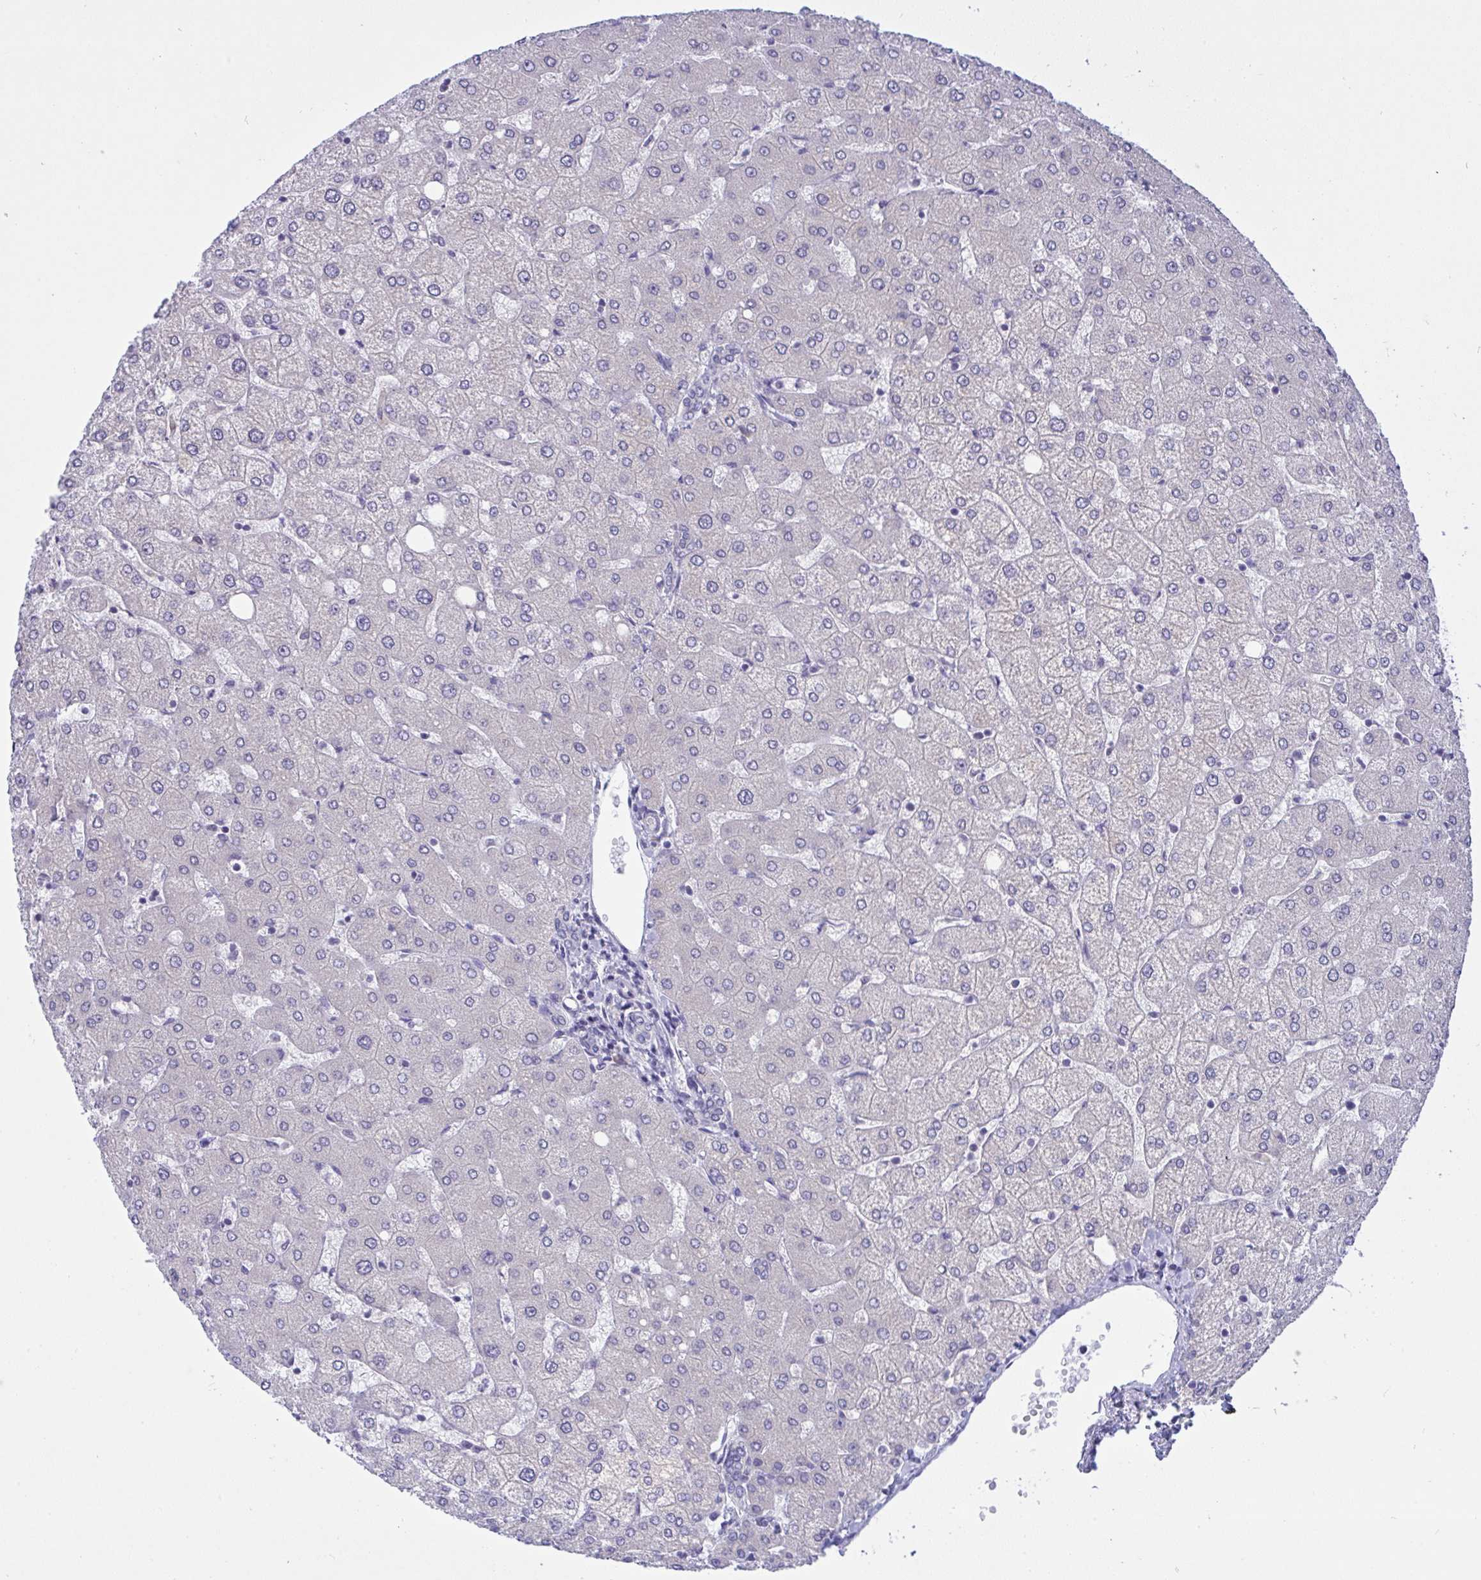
{"staining": {"intensity": "negative", "quantity": "none", "location": "none"}, "tissue": "liver", "cell_type": "Cholangiocytes", "image_type": "normal", "snomed": [{"axis": "morphology", "description": "Normal tissue, NOS"}, {"axis": "topography", "description": "Liver"}], "caption": "Immunohistochemistry micrograph of unremarkable liver: human liver stained with DAB (3,3'-diaminobenzidine) demonstrates no significant protein staining in cholangiocytes. (DAB IHC visualized using brightfield microscopy, high magnification).", "gene": "TMEM41A", "patient": {"sex": "female", "age": 54}}